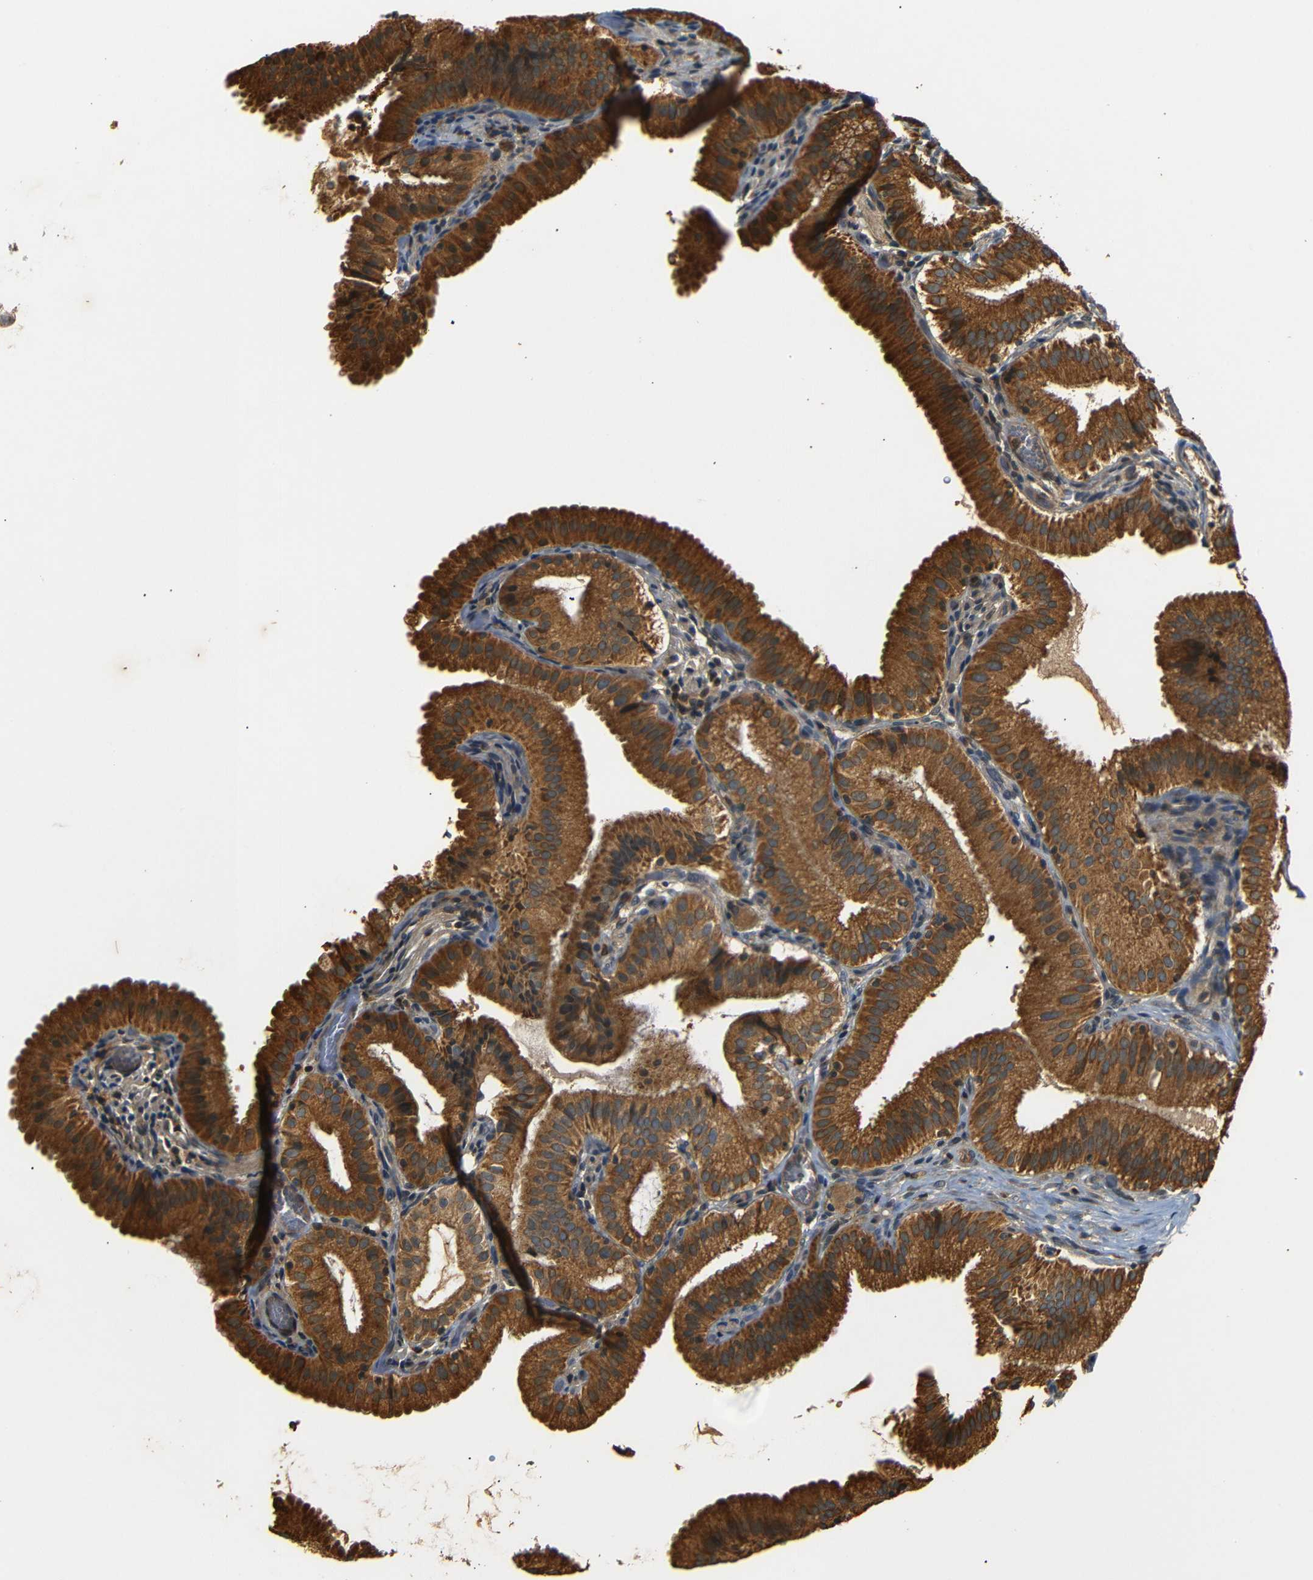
{"staining": {"intensity": "strong", "quantity": ">75%", "location": "cytoplasmic/membranous"}, "tissue": "gallbladder", "cell_type": "Glandular cells", "image_type": "normal", "snomed": [{"axis": "morphology", "description": "Normal tissue, NOS"}, {"axis": "topography", "description": "Gallbladder"}], "caption": "IHC (DAB) staining of normal gallbladder exhibits strong cytoplasmic/membranous protein positivity in approximately >75% of glandular cells. Immunohistochemistry stains the protein of interest in brown and the nuclei are stained blue.", "gene": "TANK", "patient": {"sex": "male", "age": 54}}